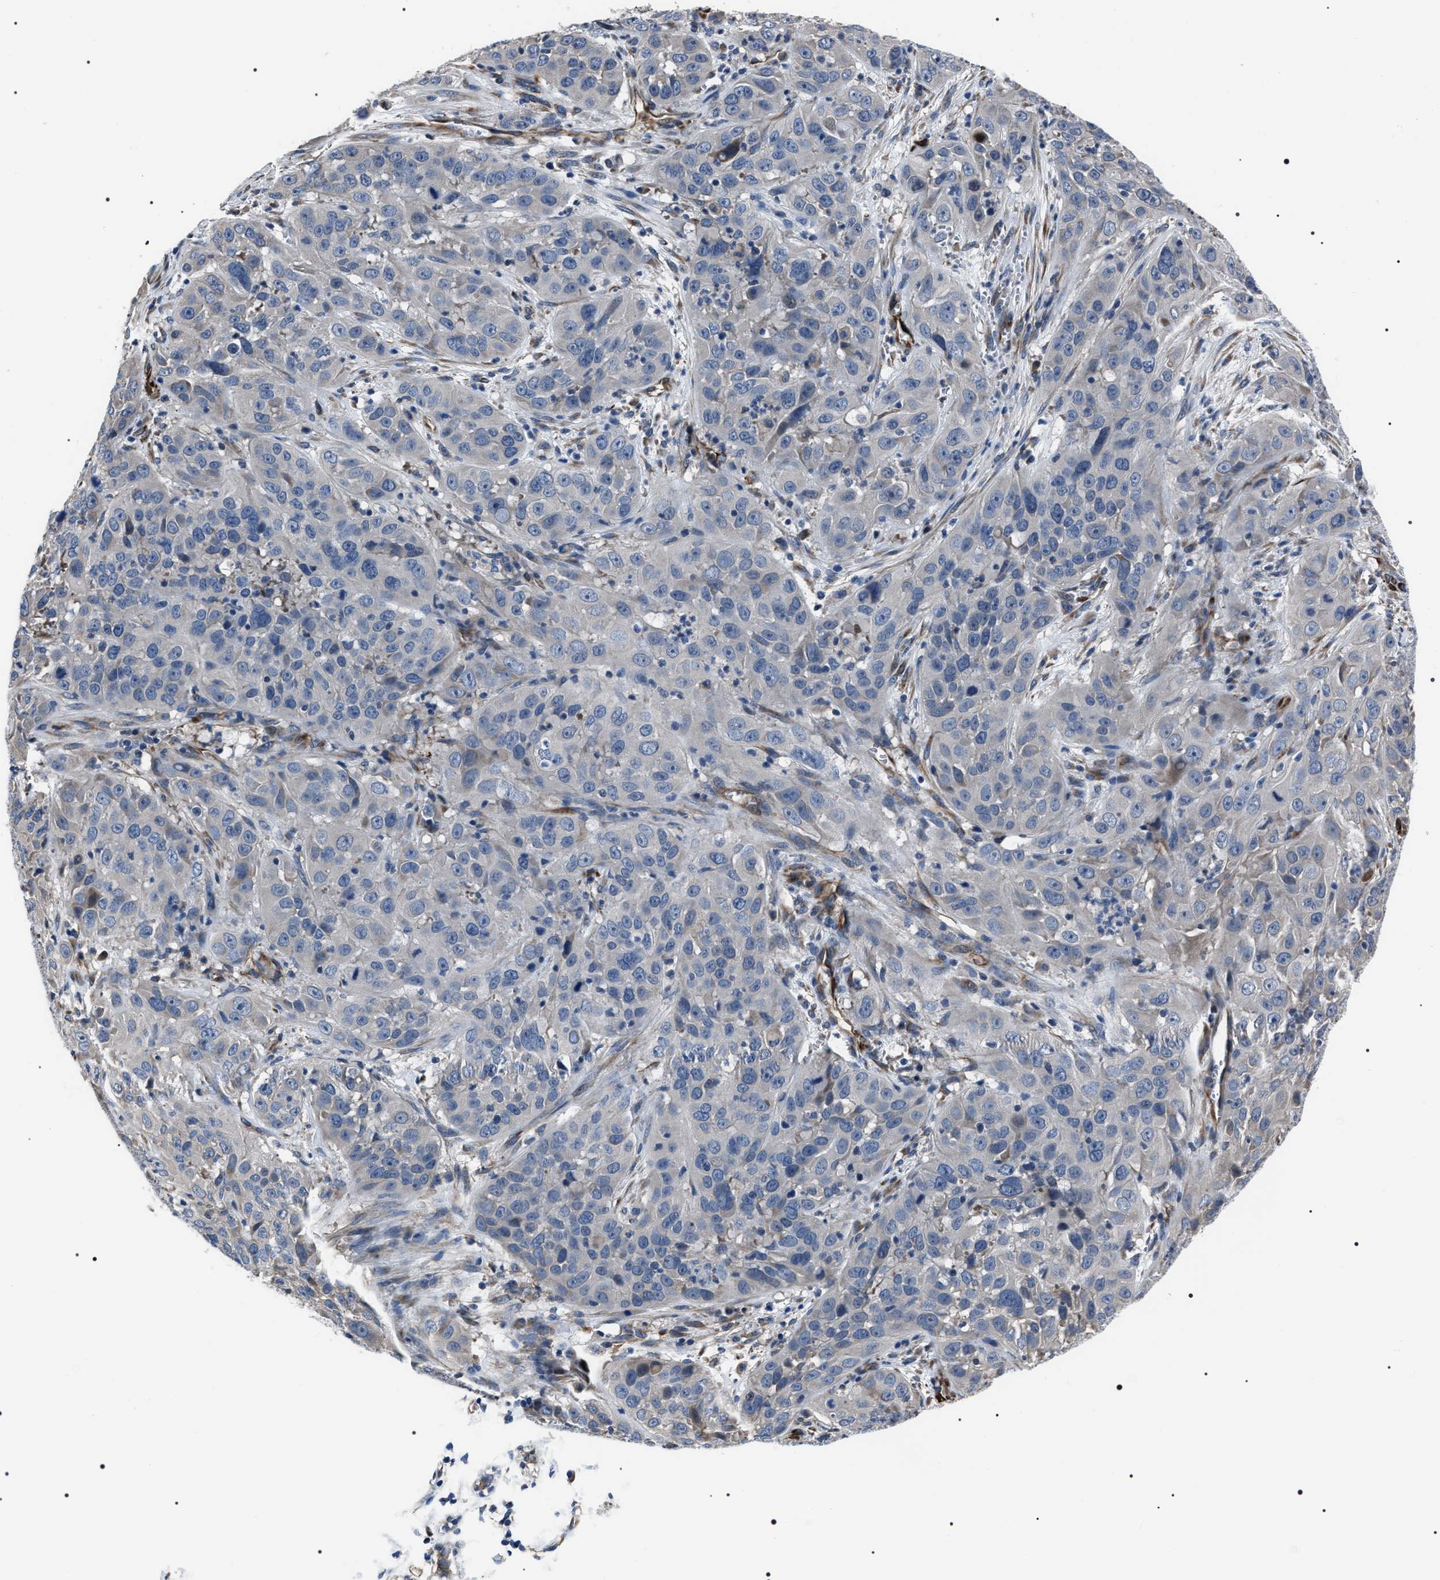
{"staining": {"intensity": "negative", "quantity": "none", "location": "none"}, "tissue": "cervical cancer", "cell_type": "Tumor cells", "image_type": "cancer", "snomed": [{"axis": "morphology", "description": "Squamous cell carcinoma, NOS"}, {"axis": "topography", "description": "Cervix"}], "caption": "Immunohistochemical staining of human cervical cancer (squamous cell carcinoma) demonstrates no significant positivity in tumor cells. (IHC, brightfield microscopy, high magnification).", "gene": "PKD1L1", "patient": {"sex": "female", "age": 32}}